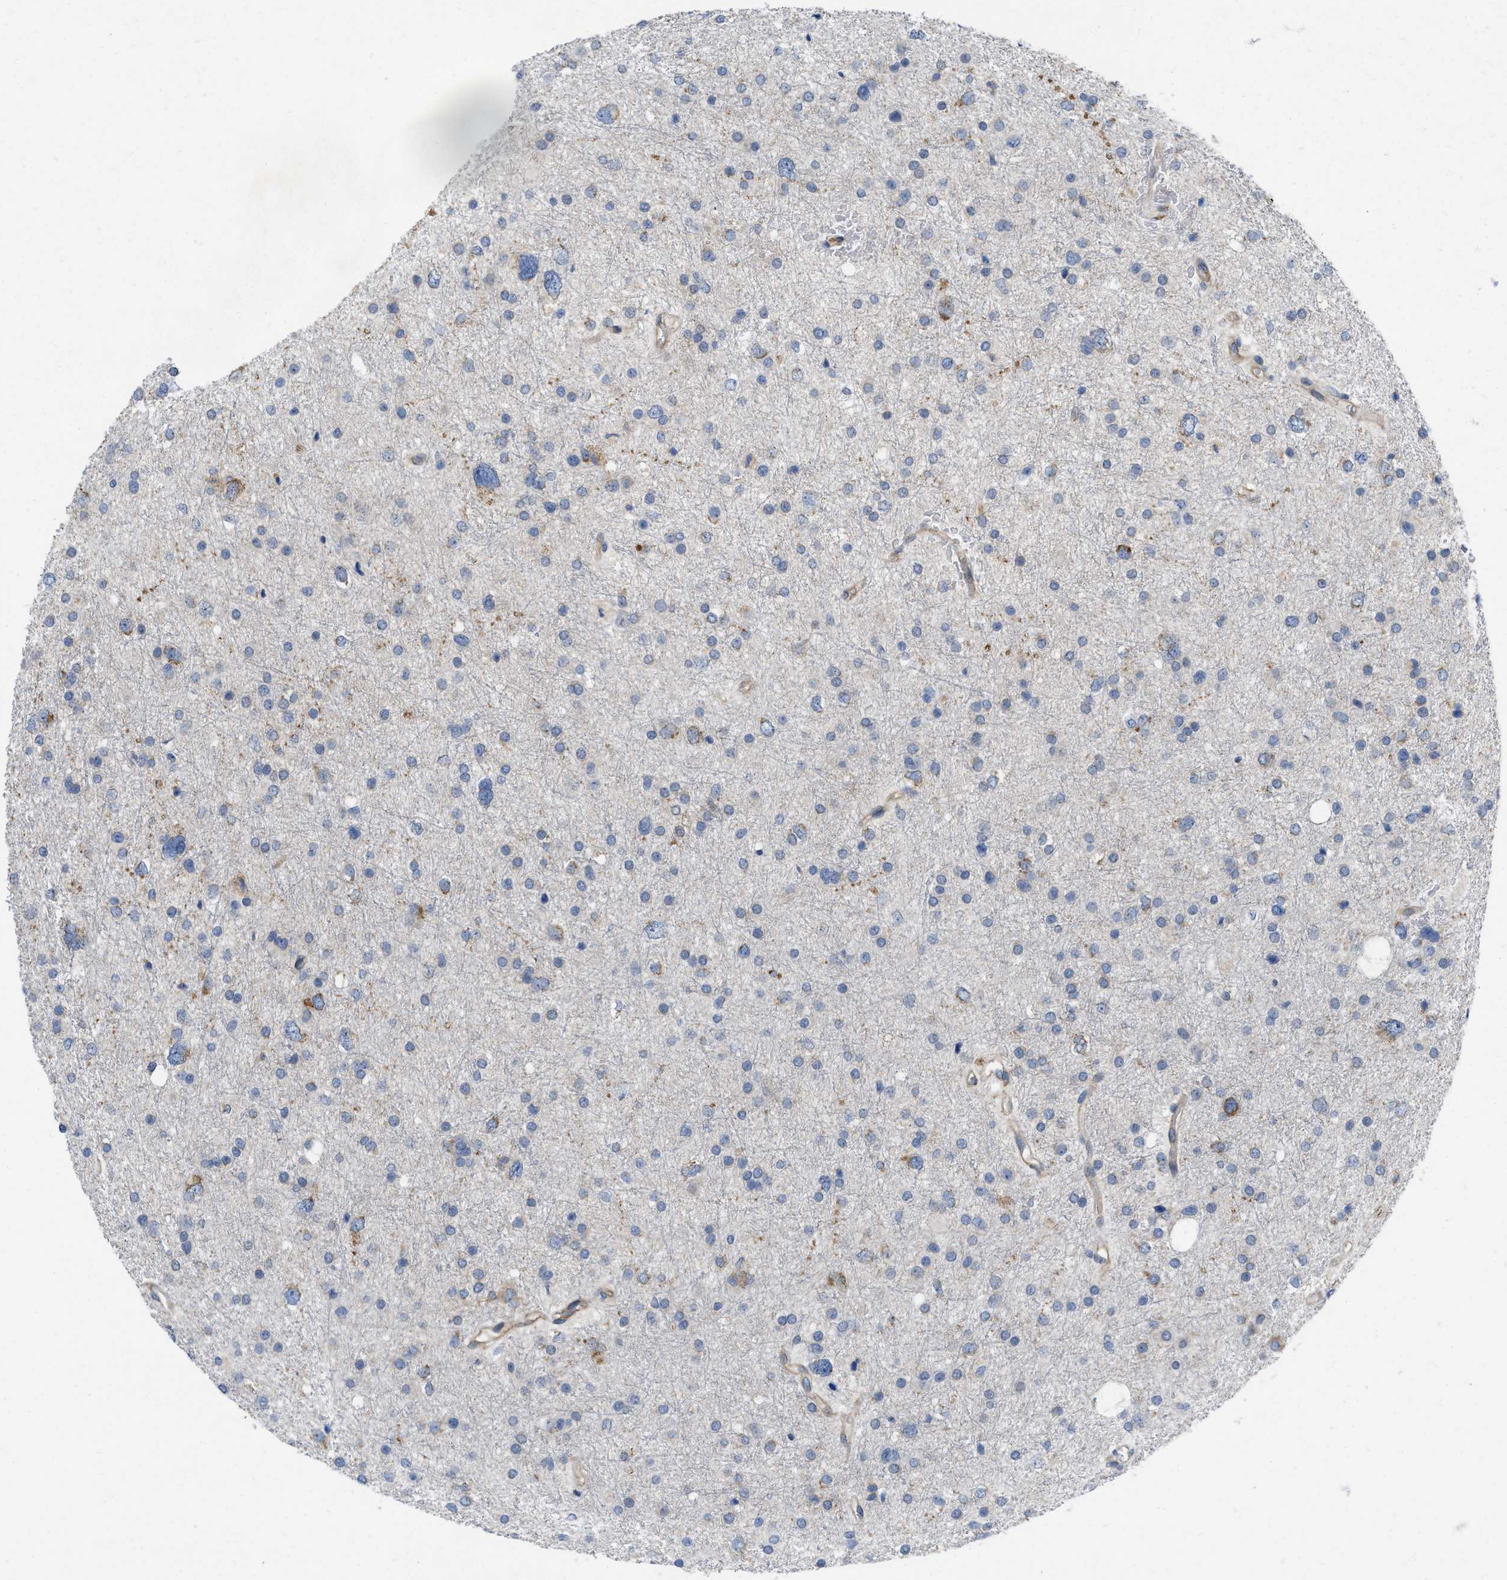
{"staining": {"intensity": "moderate", "quantity": "<25%", "location": "cytoplasmic/membranous"}, "tissue": "glioma", "cell_type": "Tumor cells", "image_type": "cancer", "snomed": [{"axis": "morphology", "description": "Glioma, malignant, Low grade"}, {"axis": "topography", "description": "Brain"}], "caption": "The immunohistochemical stain highlights moderate cytoplasmic/membranous staining in tumor cells of glioma tissue. (Stains: DAB in brown, nuclei in blue, Microscopy: brightfield microscopy at high magnification).", "gene": "EOGT", "patient": {"sex": "female", "age": 37}}